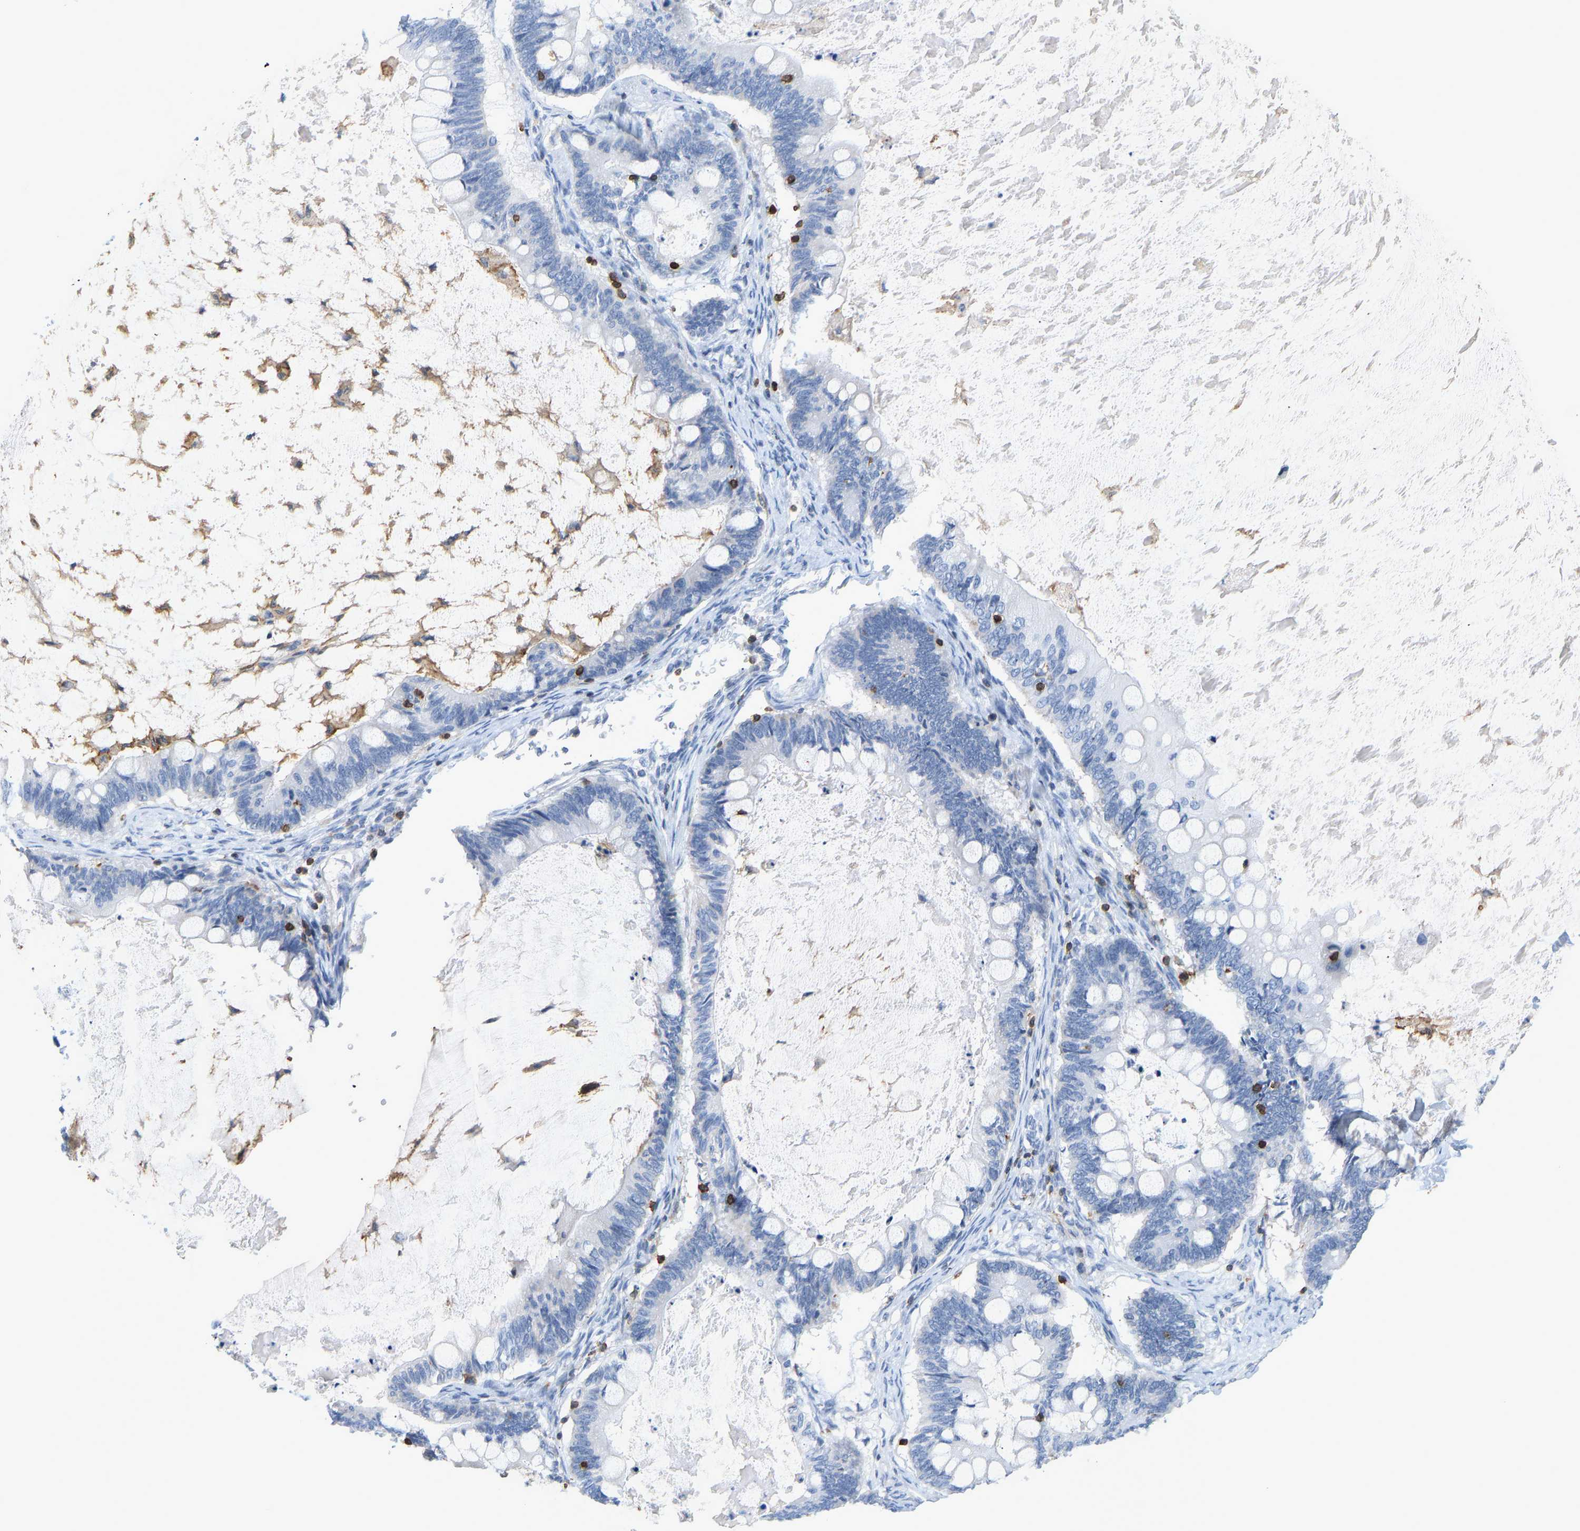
{"staining": {"intensity": "negative", "quantity": "none", "location": "none"}, "tissue": "ovarian cancer", "cell_type": "Tumor cells", "image_type": "cancer", "snomed": [{"axis": "morphology", "description": "Cystadenocarcinoma, mucinous, NOS"}, {"axis": "topography", "description": "Ovary"}], "caption": "There is no significant staining in tumor cells of mucinous cystadenocarcinoma (ovarian).", "gene": "EVL", "patient": {"sex": "female", "age": 61}}